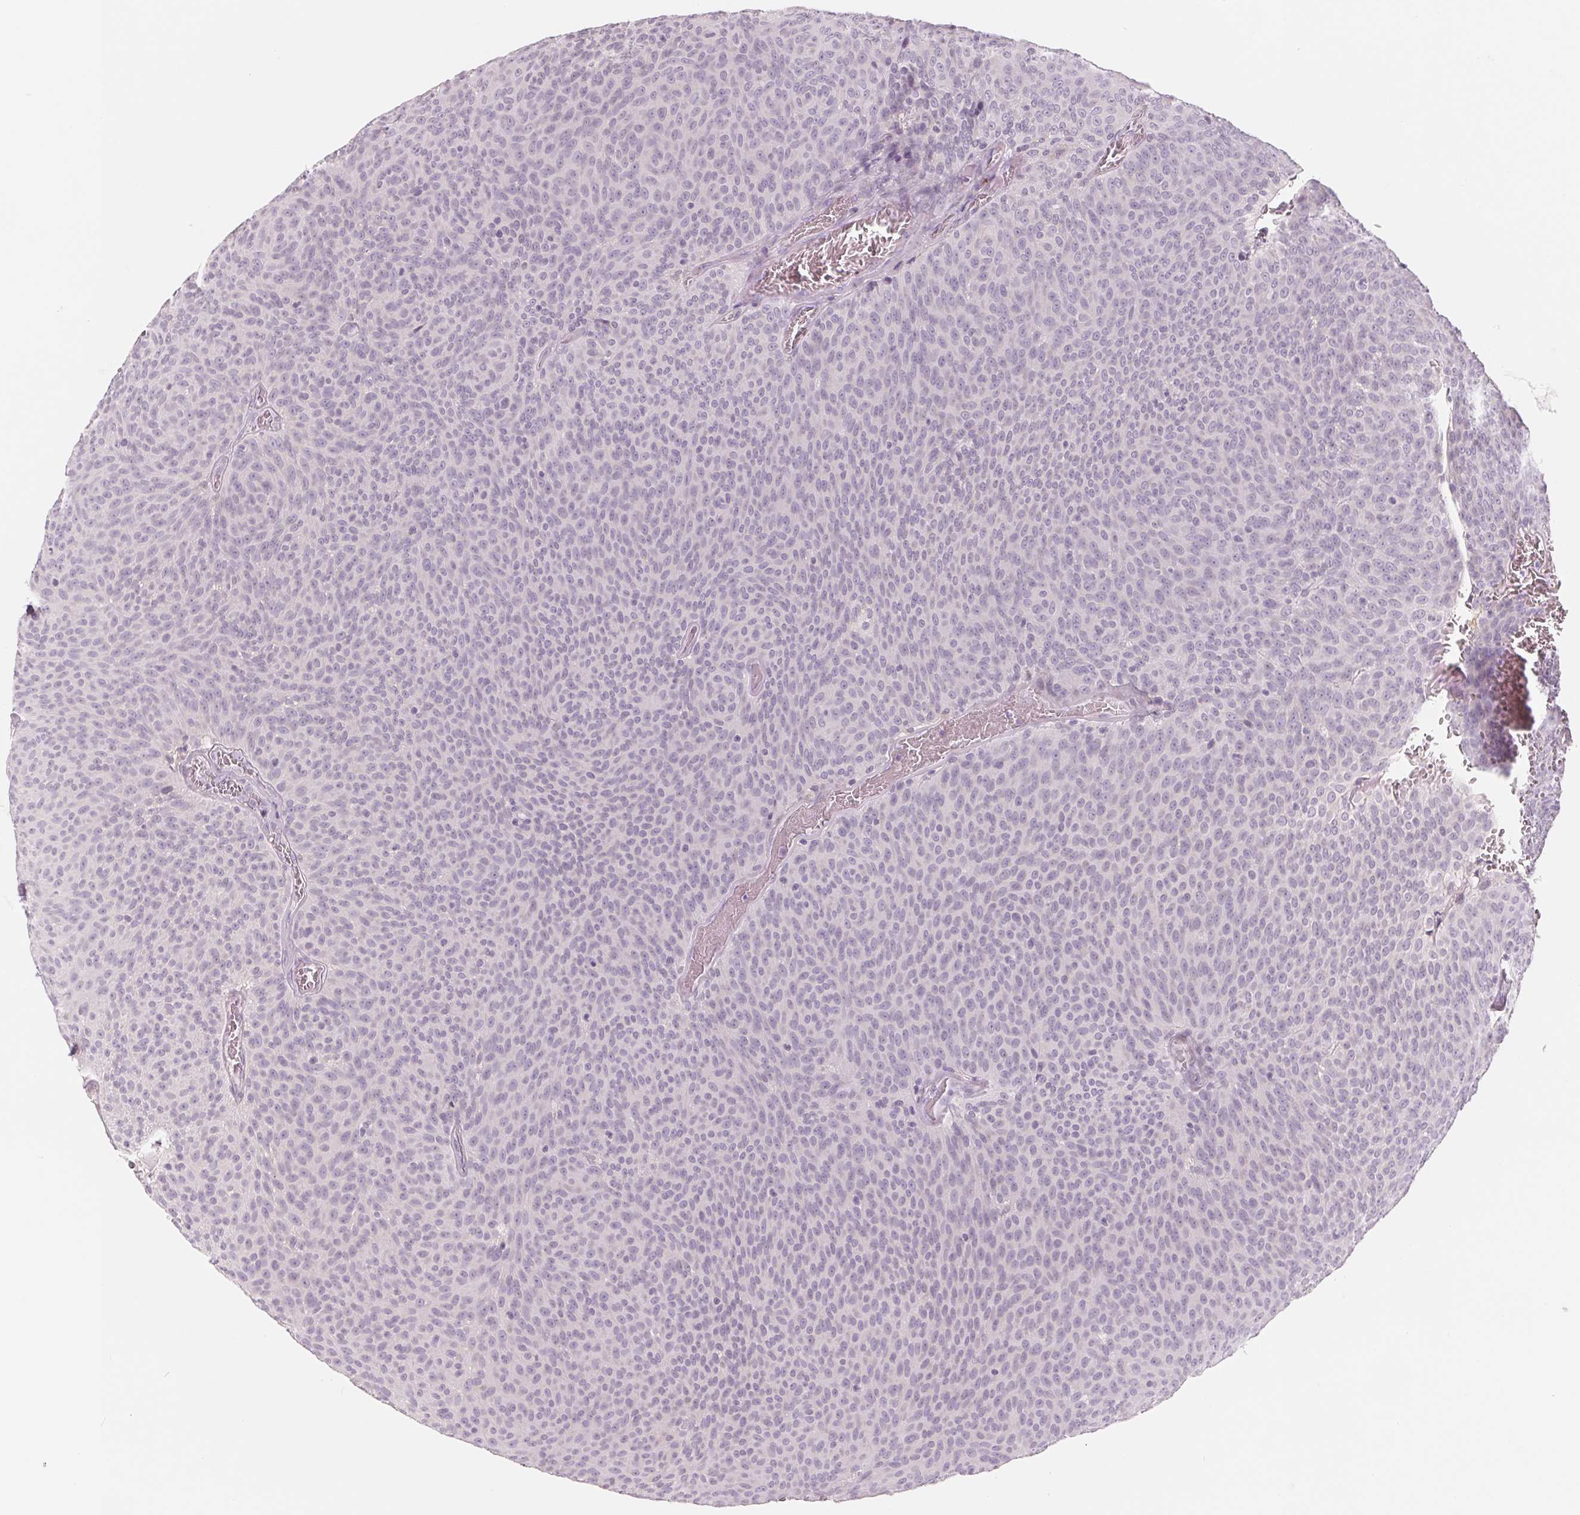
{"staining": {"intensity": "negative", "quantity": "none", "location": "none"}, "tissue": "urothelial cancer", "cell_type": "Tumor cells", "image_type": "cancer", "snomed": [{"axis": "morphology", "description": "Urothelial carcinoma, Low grade"}, {"axis": "topography", "description": "Urinary bladder"}], "caption": "IHC photomicrograph of neoplastic tissue: low-grade urothelial carcinoma stained with DAB shows no significant protein expression in tumor cells.", "gene": "IL9R", "patient": {"sex": "male", "age": 77}}